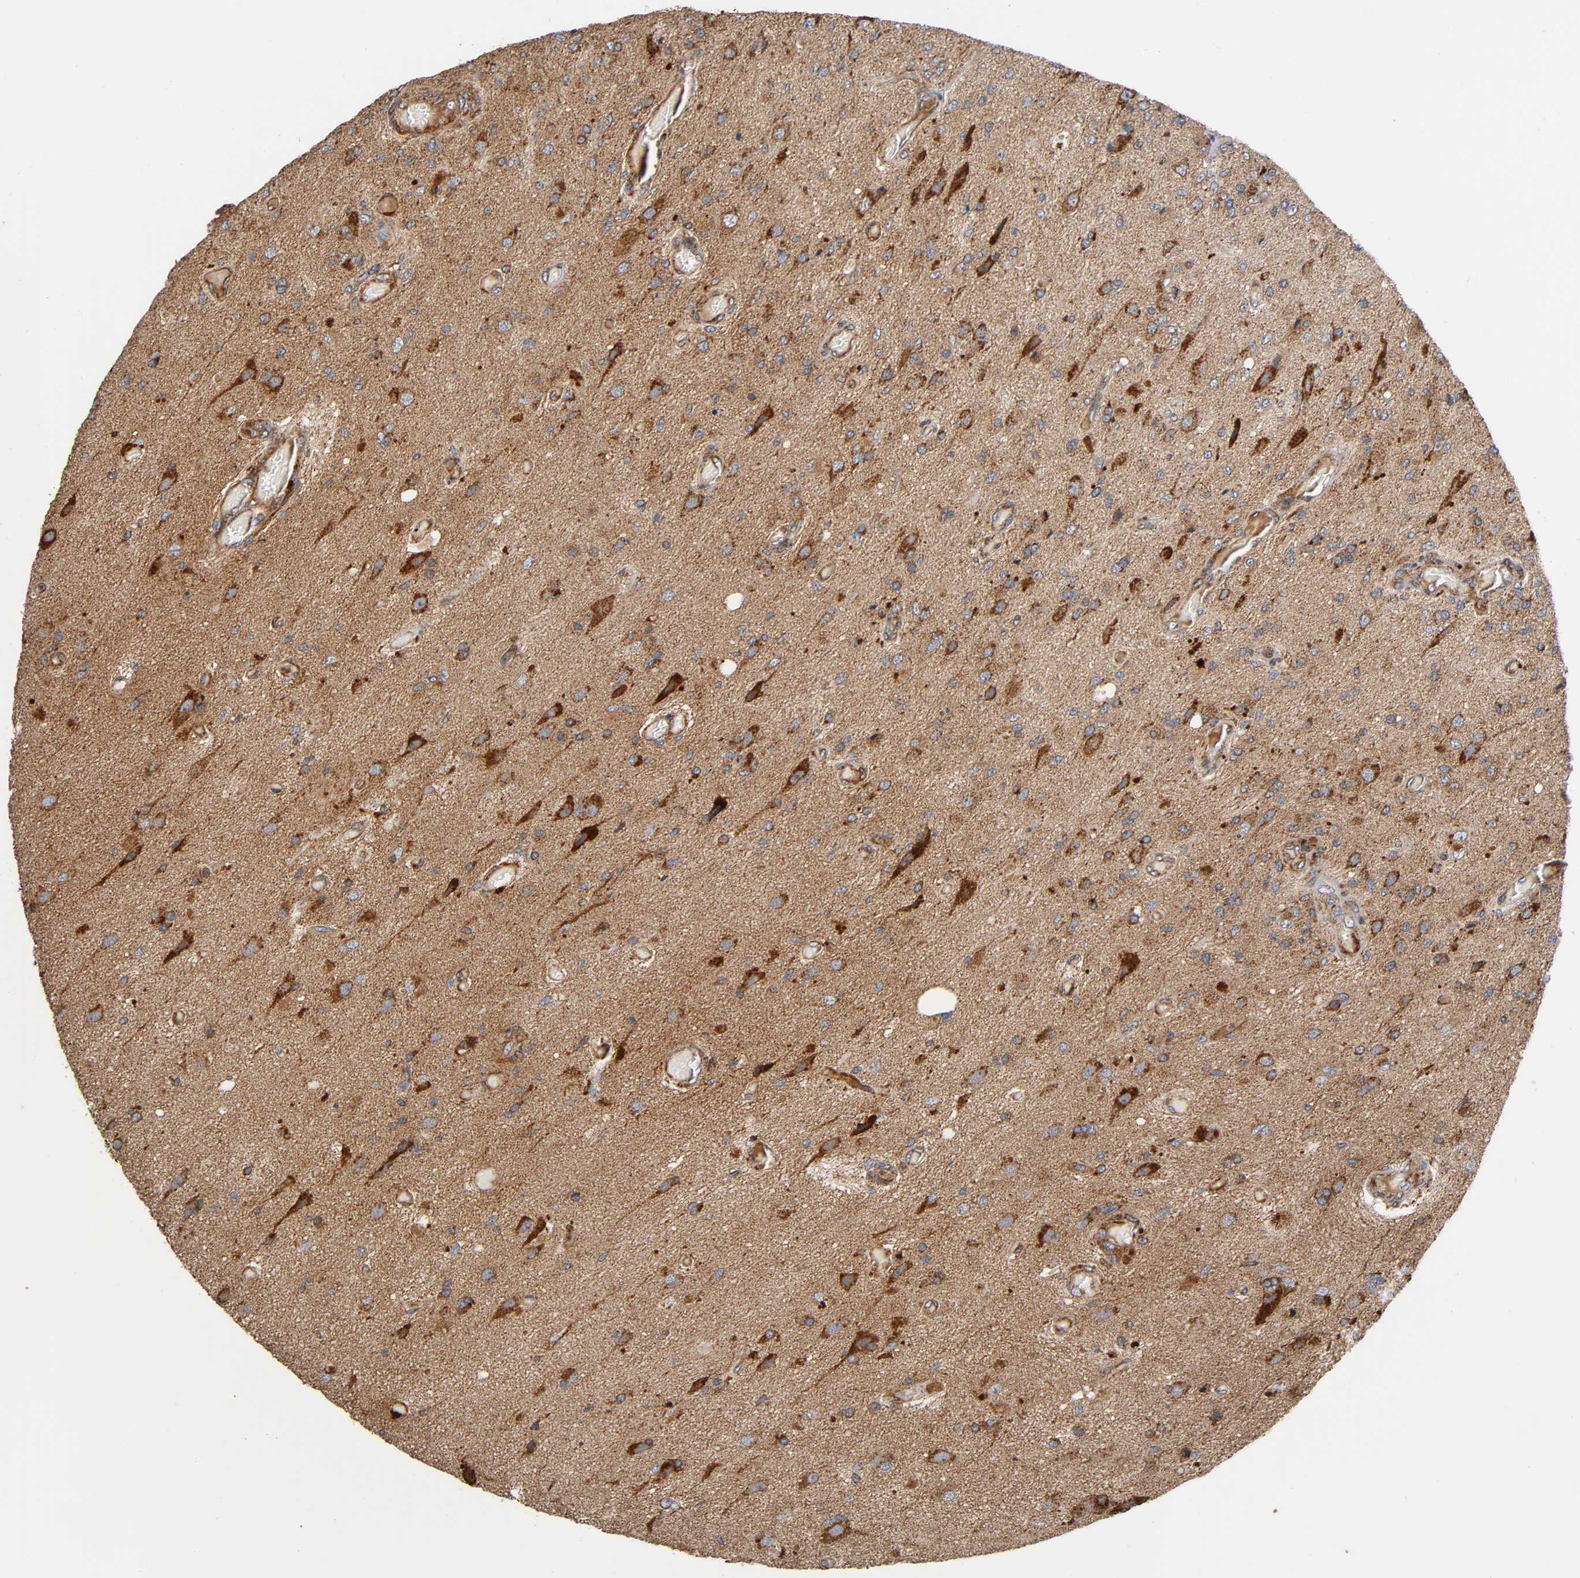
{"staining": {"intensity": "strong", "quantity": "25%-75%", "location": "cytoplasmic/membranous"}, "tissue": "glioma", "cell_type": "Tumor cells", "image_type": "cancer", "snomed": [{"axis": "morphology", "description": "Normal tissue, NOS"}, {"axis": "morphology", "description": "Glioma, malignant, High grade"}, {"axis": "topography", "description": "Cerebral cortex"}], "caption": "Human malignant high-grade glioma stained with a brown dye displays strong cytoplasmic/membranous positive staining in approximately 25%-75% of tumor cells.", "gene": "MAP3K1", "patient": {"sex": "male", "age": 77}}